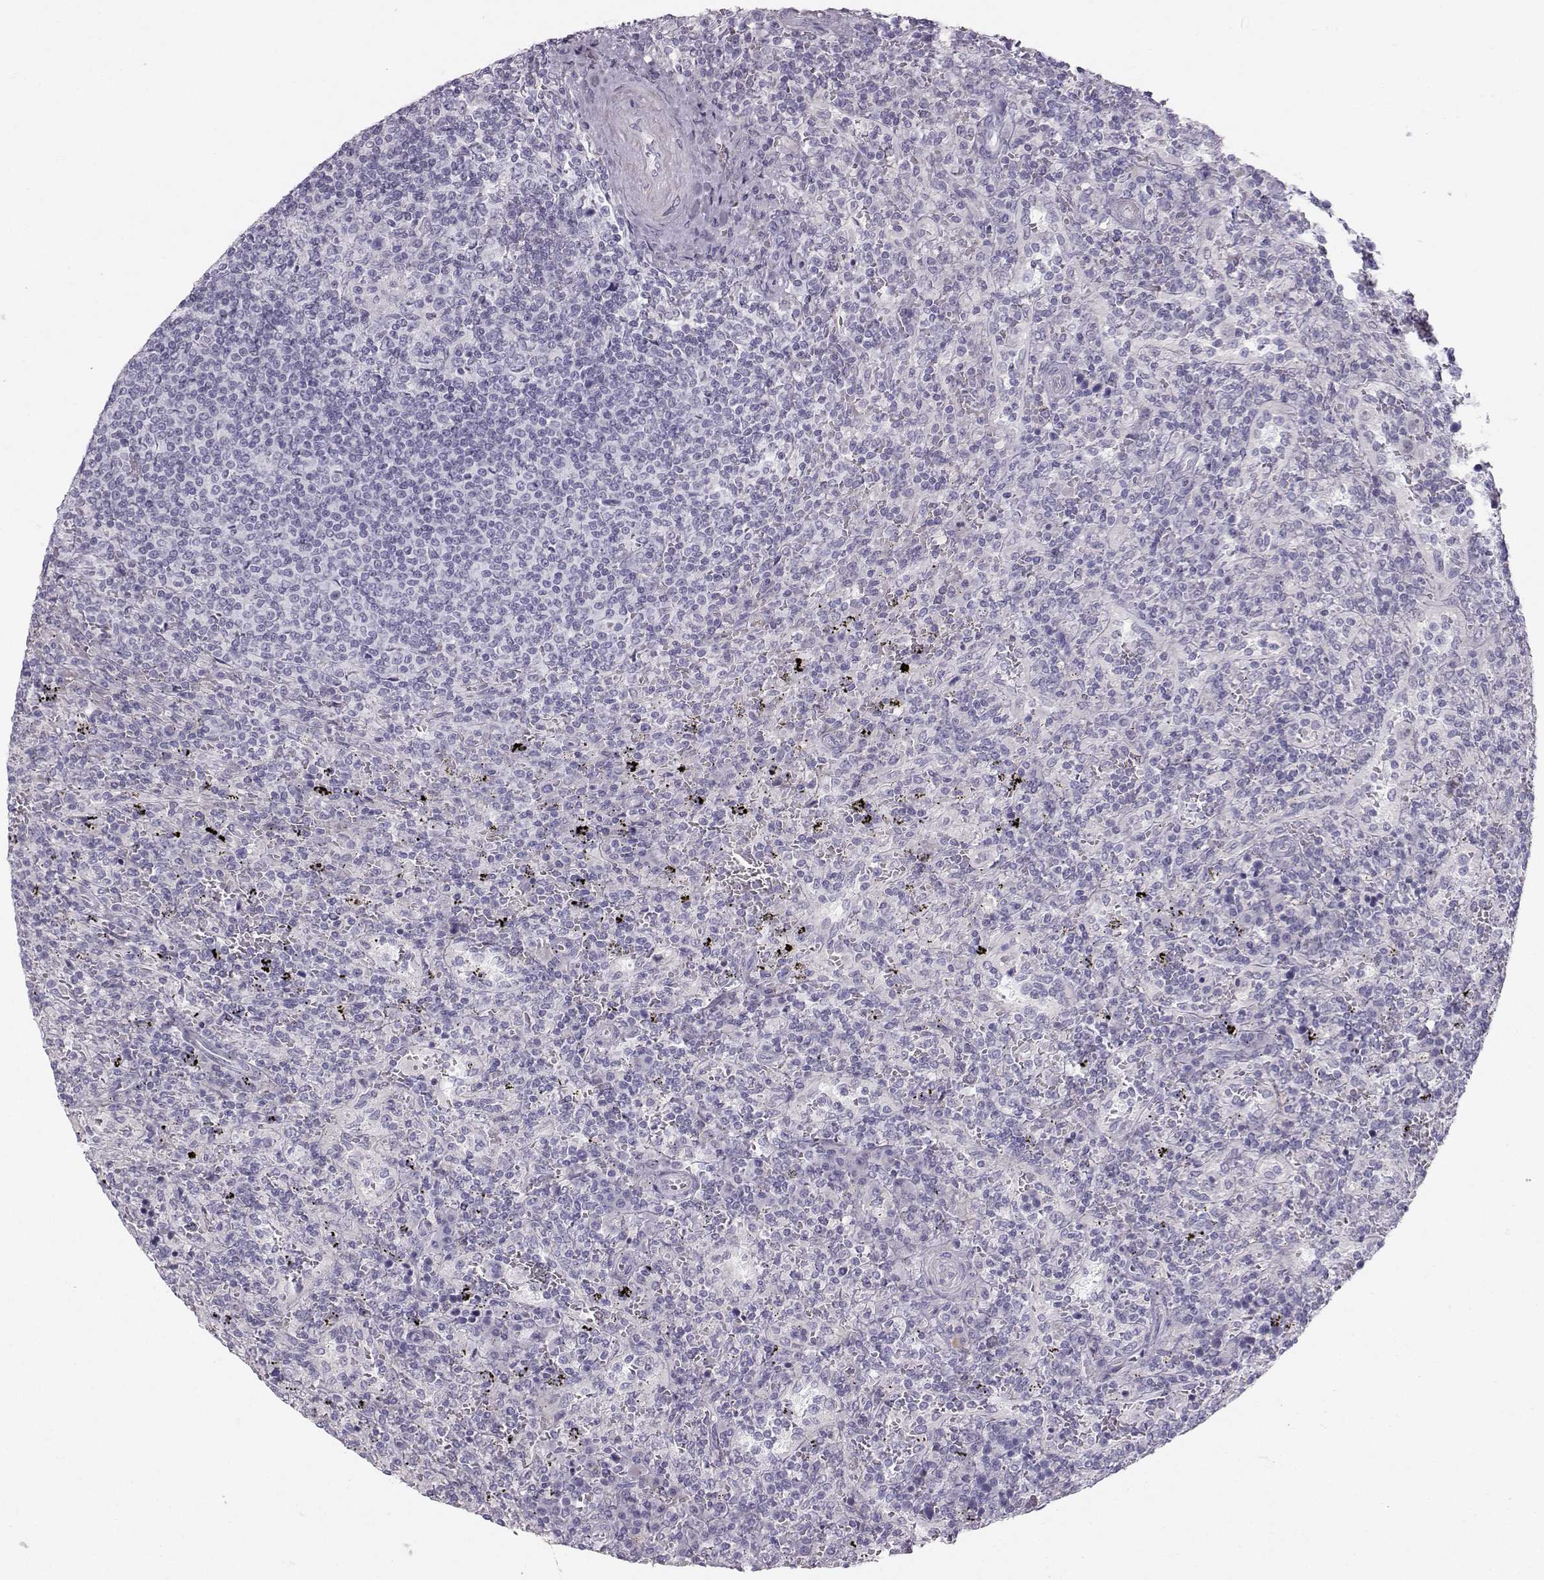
{"staining": {"intensity": "negative", "quantity": "none", "location": "none"}, "tissue": "lymphoma", "cell_type": "Tumor cells", "image_type": "cancer", "snomed": [{"axis": "morphology", "description": "Malignant lymphoma, non-Hodgkin's type, Low grade"}, {"axis": "topography", "description": "Spleen"}], "caption": "Tumor cells show no significant protein expression in malignant lymphoma, non-Hodgkin's type (low-grade).", "gene": "CASR", "patient": {"sex": "male", "age": 62}}